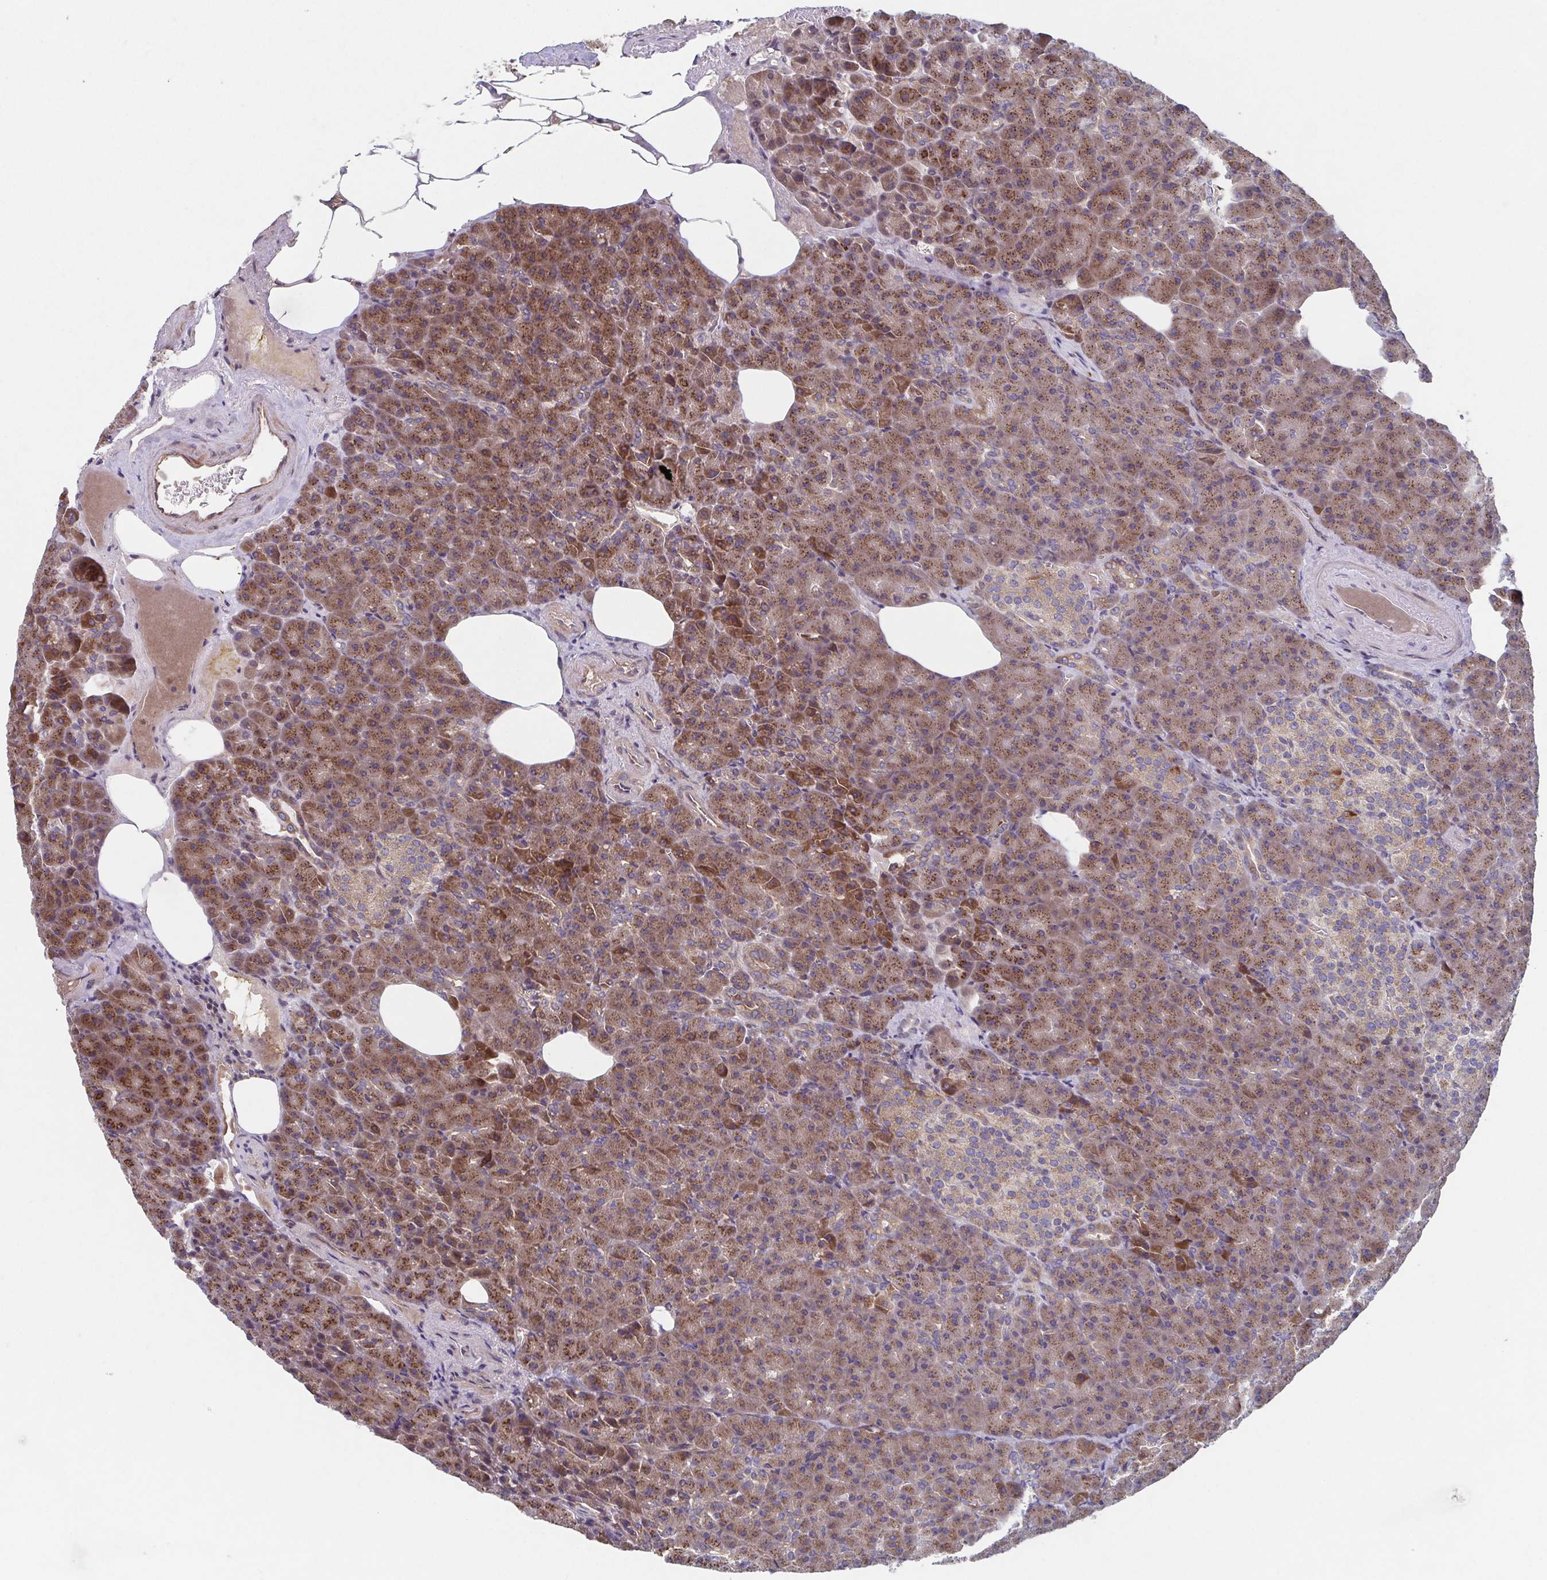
{"staining": {"intensity": "moderate", "quantity": ">75%", "location": "cytoplasmic/membranous"}, "tissue": "pancreas", "cell_type": "Exocrine glandular cells", "image_type": "normal", "snomed": [{"axis": "morphology", "description": "Normal tissue, NOS"}, {"axis": "topography", "description": "Pancreas"}], "caption": "Human pancreas stained for a protein (brown) shows moderate cytoplasmic/membranous positive positivity in approximately >75% of exocrine glandular cells.", "gene": "COPB1", "patient": {"sex": "female", "age": 74}}